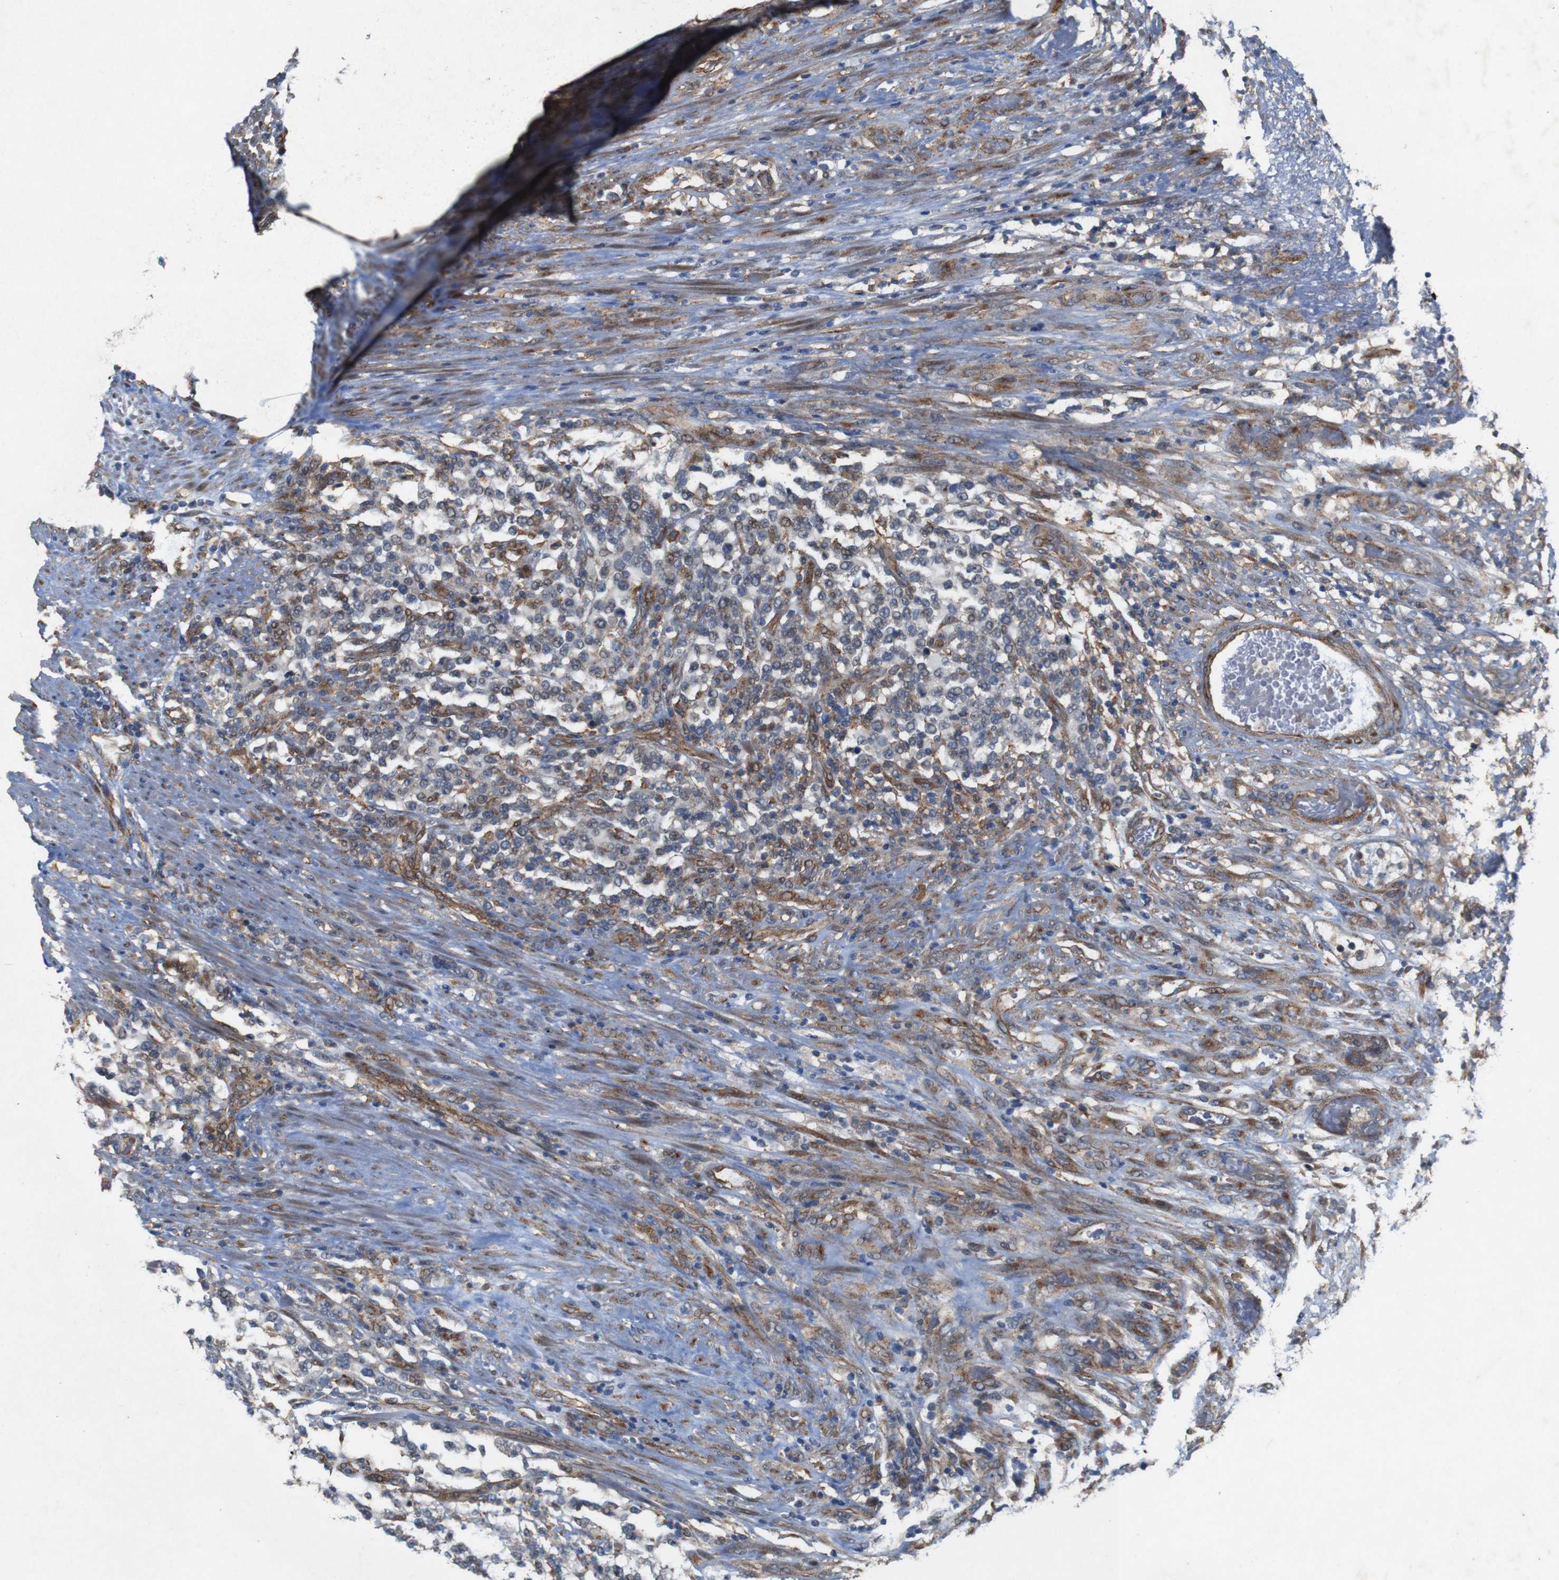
{"staining": {"intensity": "moderate", "quantity": "<25%", "location": "cytoplasmic/membranous"}, "tissue": "lymphoma", "cell_type": "Tumor cells", "image_type": "cancer", "snomed": [{"axis": "morphology", "description": "Malignant lymphoma, non-Hodgkin's type, High grade"}, {"axis": "topography", "description": "Soft tissue"}], "caption": "Malignant lymphoma, non-Hodgkin's type (high-grade) tissue demonstrates moderate cytoplasmic/membranous staining in about <25% of tumor cells (DAB (3,3'-diaminobenzidine) IHC with brightfield microscopy, high magnification).", "gene": "PTGER4", "patient": {"sex": "male", "age": 18}}